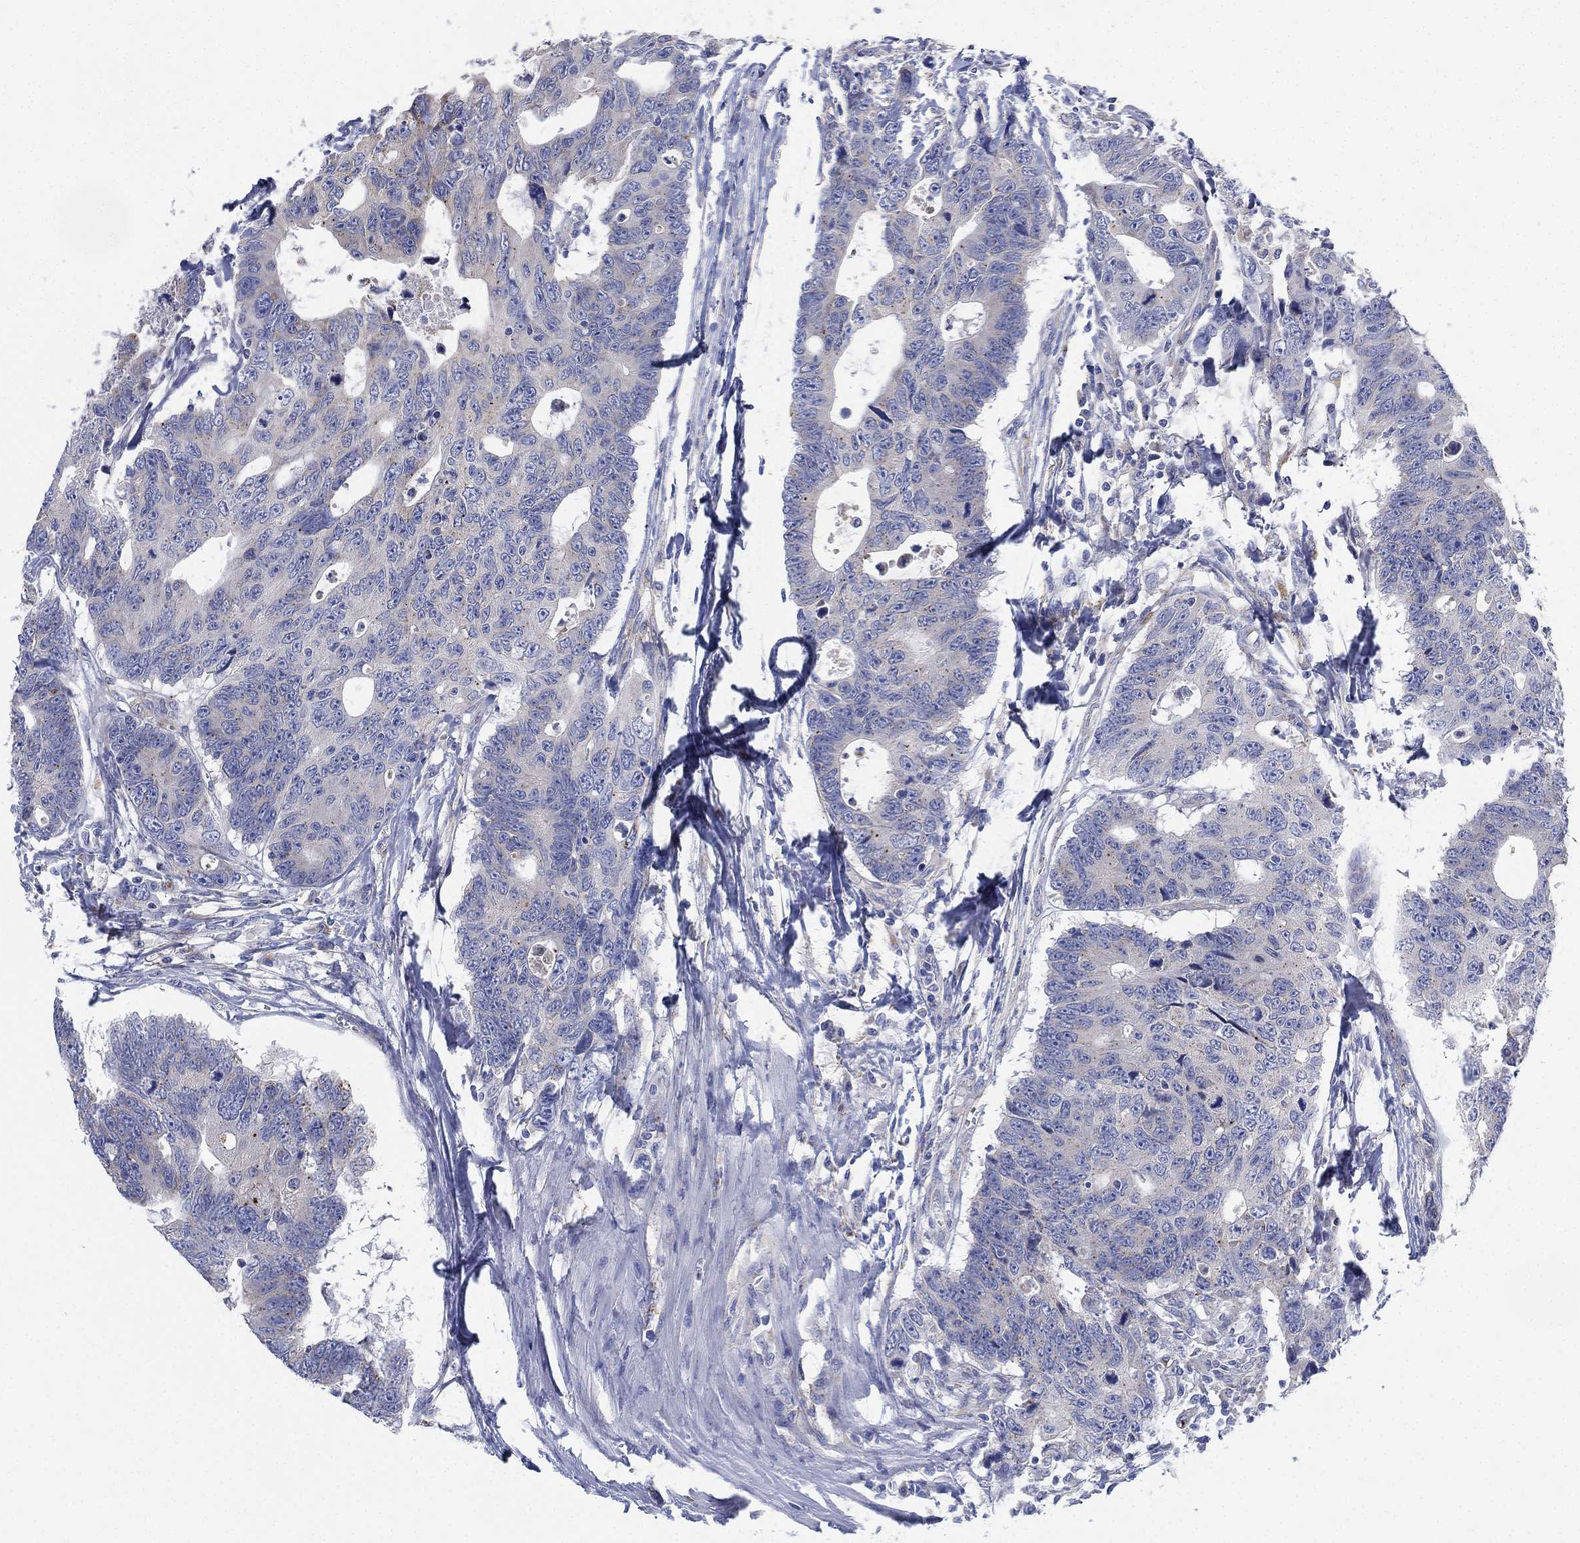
{"staining": {"intensity": "moderate", "quantity": "<25%", "location": "cytoplasmic/membranous"}, "tissue": "colorectal cancer", "cell_type": "Tumor cells", "image_type": "cancer", "snomed": [{"axis": "morphology", "description": "Adenocarcinoma, NOS"}, {"axis": "topography", "description": "Colon"}], "caption": "Colorectal cancer stained with DAB immunohistochemistry (IHC) shows low levels of moderate cytoplasmic/membranous expression in about <25% of tumor cells.", "gene": "GALNS", "patient": {"sex": "female", "age": 77}}